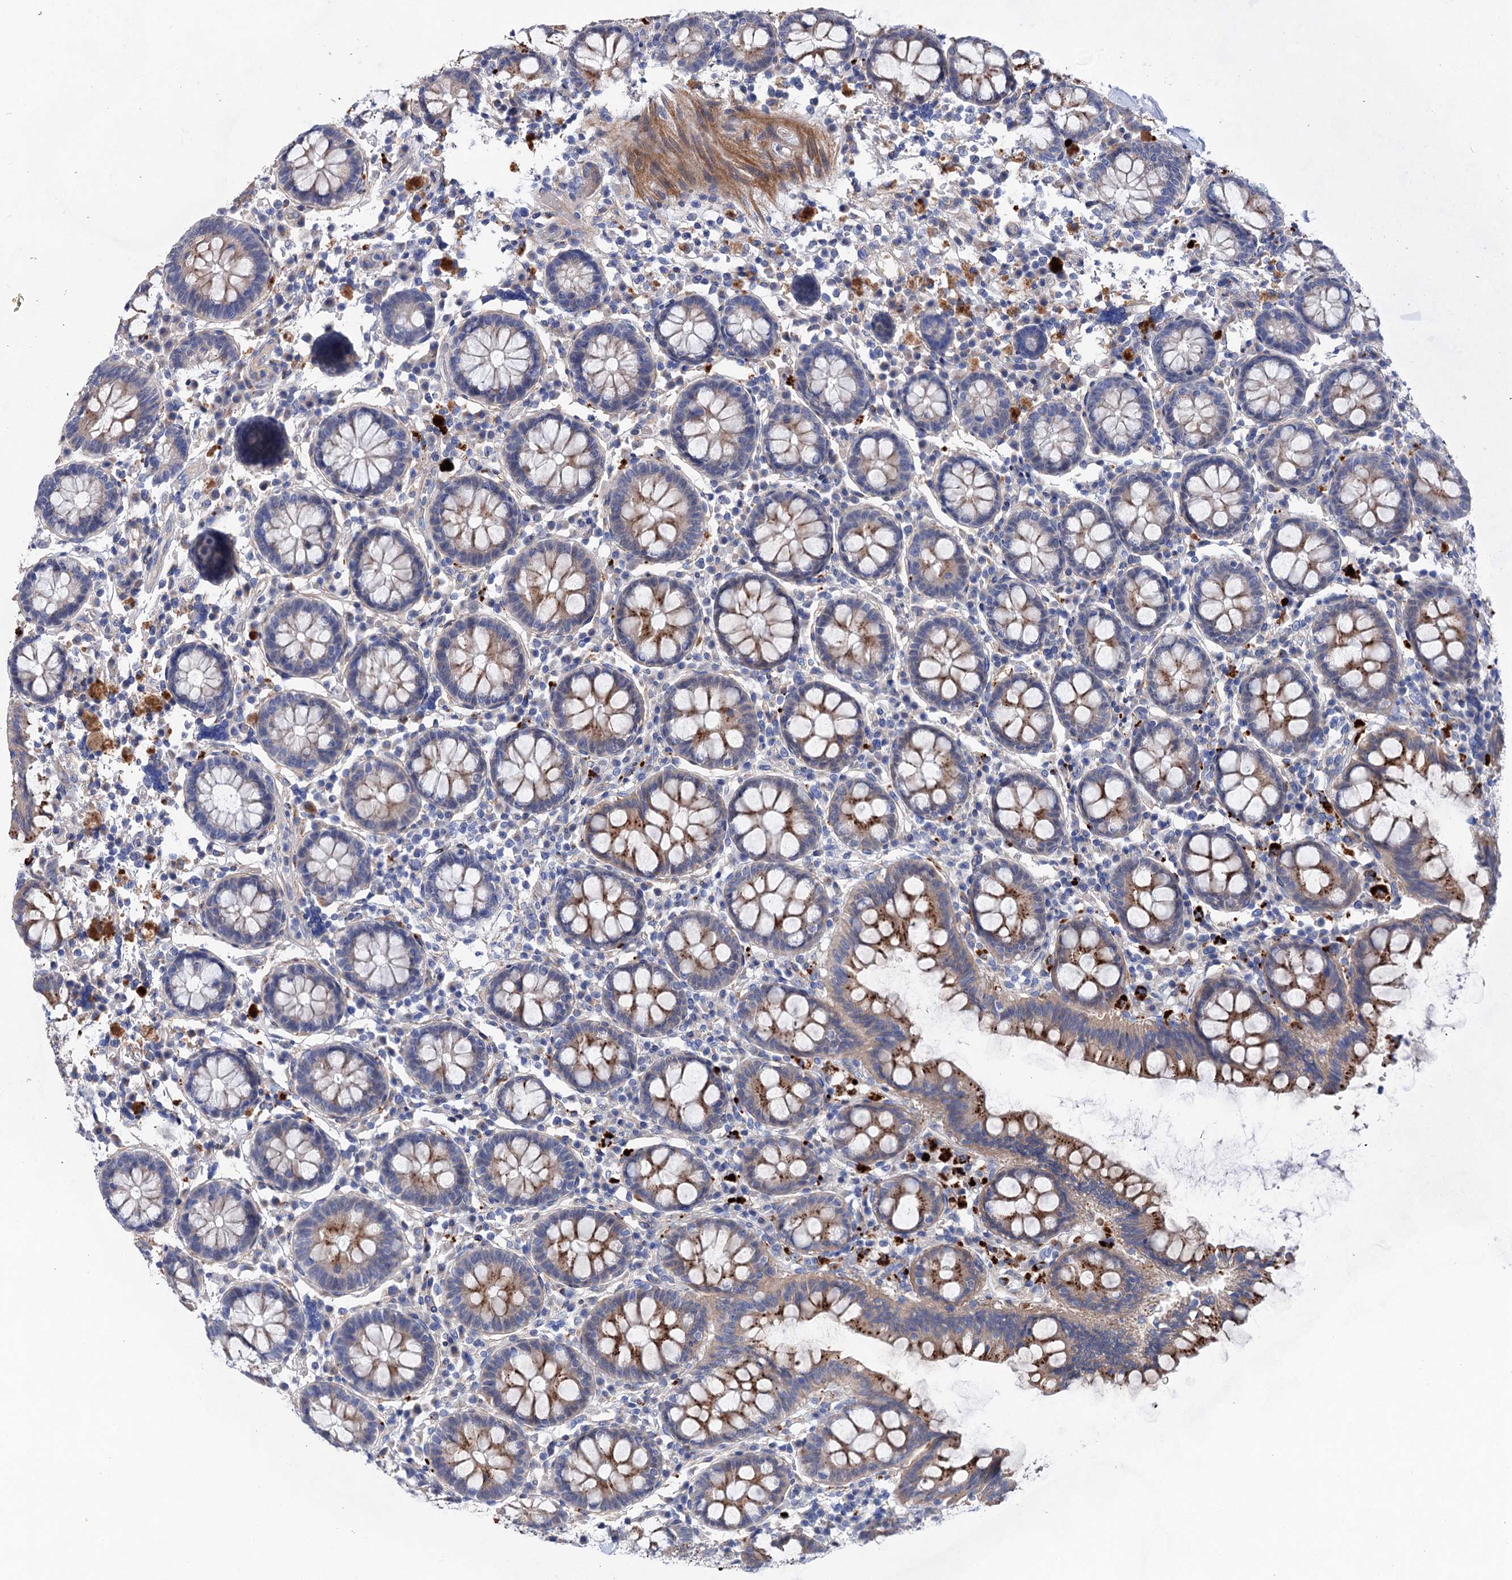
{"staining": {"intensity": "weak", "quantity": ">75%", "location": "cytoplasmic/membranous"}, "tissue": "colon", "cell_type": "Endothelial cells", "image_type": "normal", "snomed": [{"axis": "morphology", "description": "Normal tissue, NOS"}, {"axis": "topography", "description": "Colon"}], "caption": "A micrograph of human colon stained for a protein displays weak cytoplasmic/membranous brown staining in endothelial cells. (DAB (3,3'-diaminobenzidine) IHC, brown staining for protein, blue staining for nuclei).", "gene": "GPR155", "patient": {"sex": "female", "age": 79}}